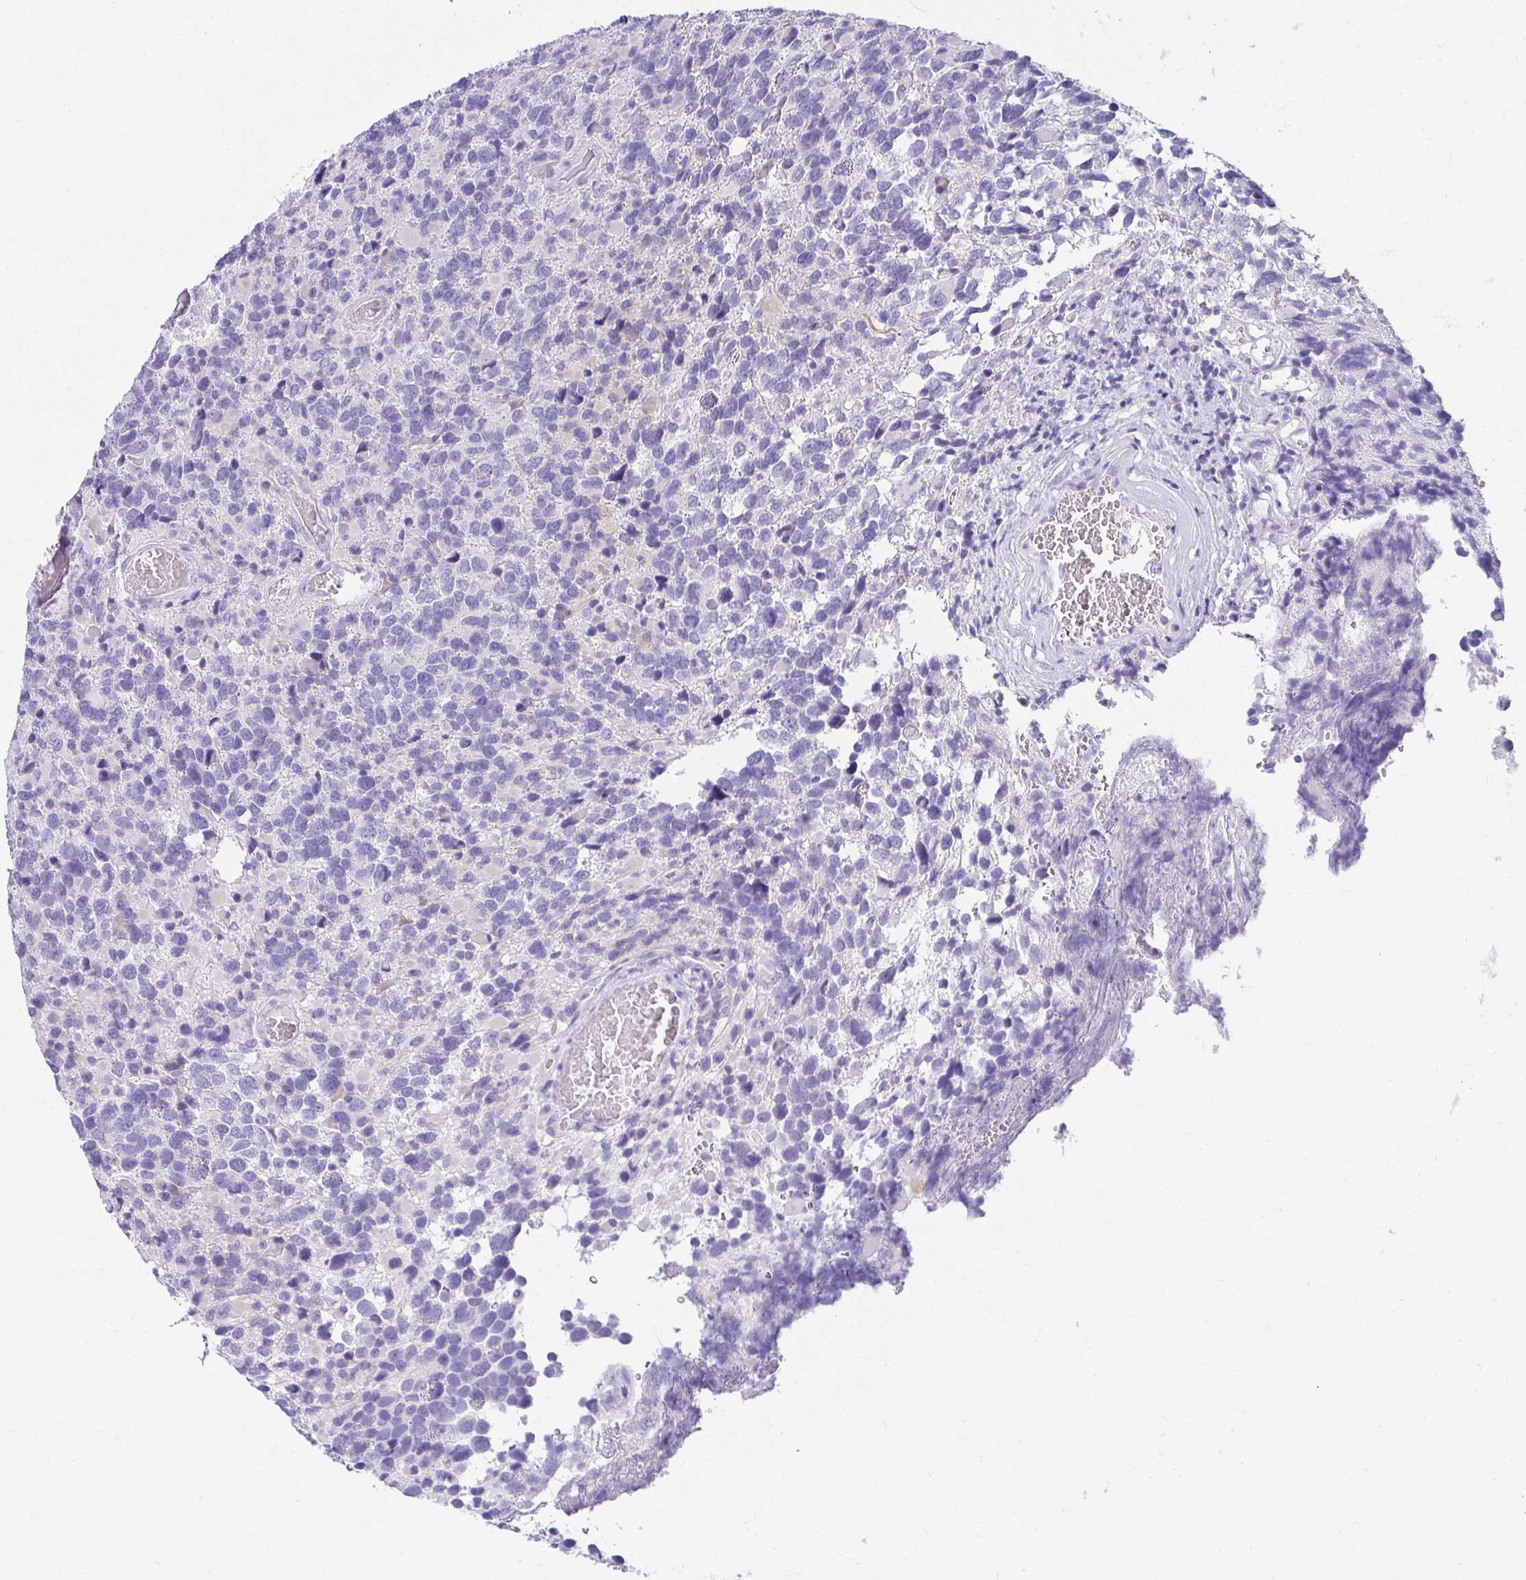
{"staining": {"intensity": "negative", "quantity": "none", "location": "none"}, "tissue": "glioma", "cell_type": "Tumor cells", "image_type": "cancer", "snomed": [{"axis": "morphology", "description": "Glioma, malignant, High grade"}, {"axis": "topography", "description": "Brain"}], "caption": "This histopathology image is of malignant glioma (high-grade) stained with IHC to label a protein in brown with the nuclei are counter-stained blue. There is no positivity in tumor cells. Nuclei are stained in blue.", "gene": "CHAT", "patient": {"sex": "female", "age": 40}}